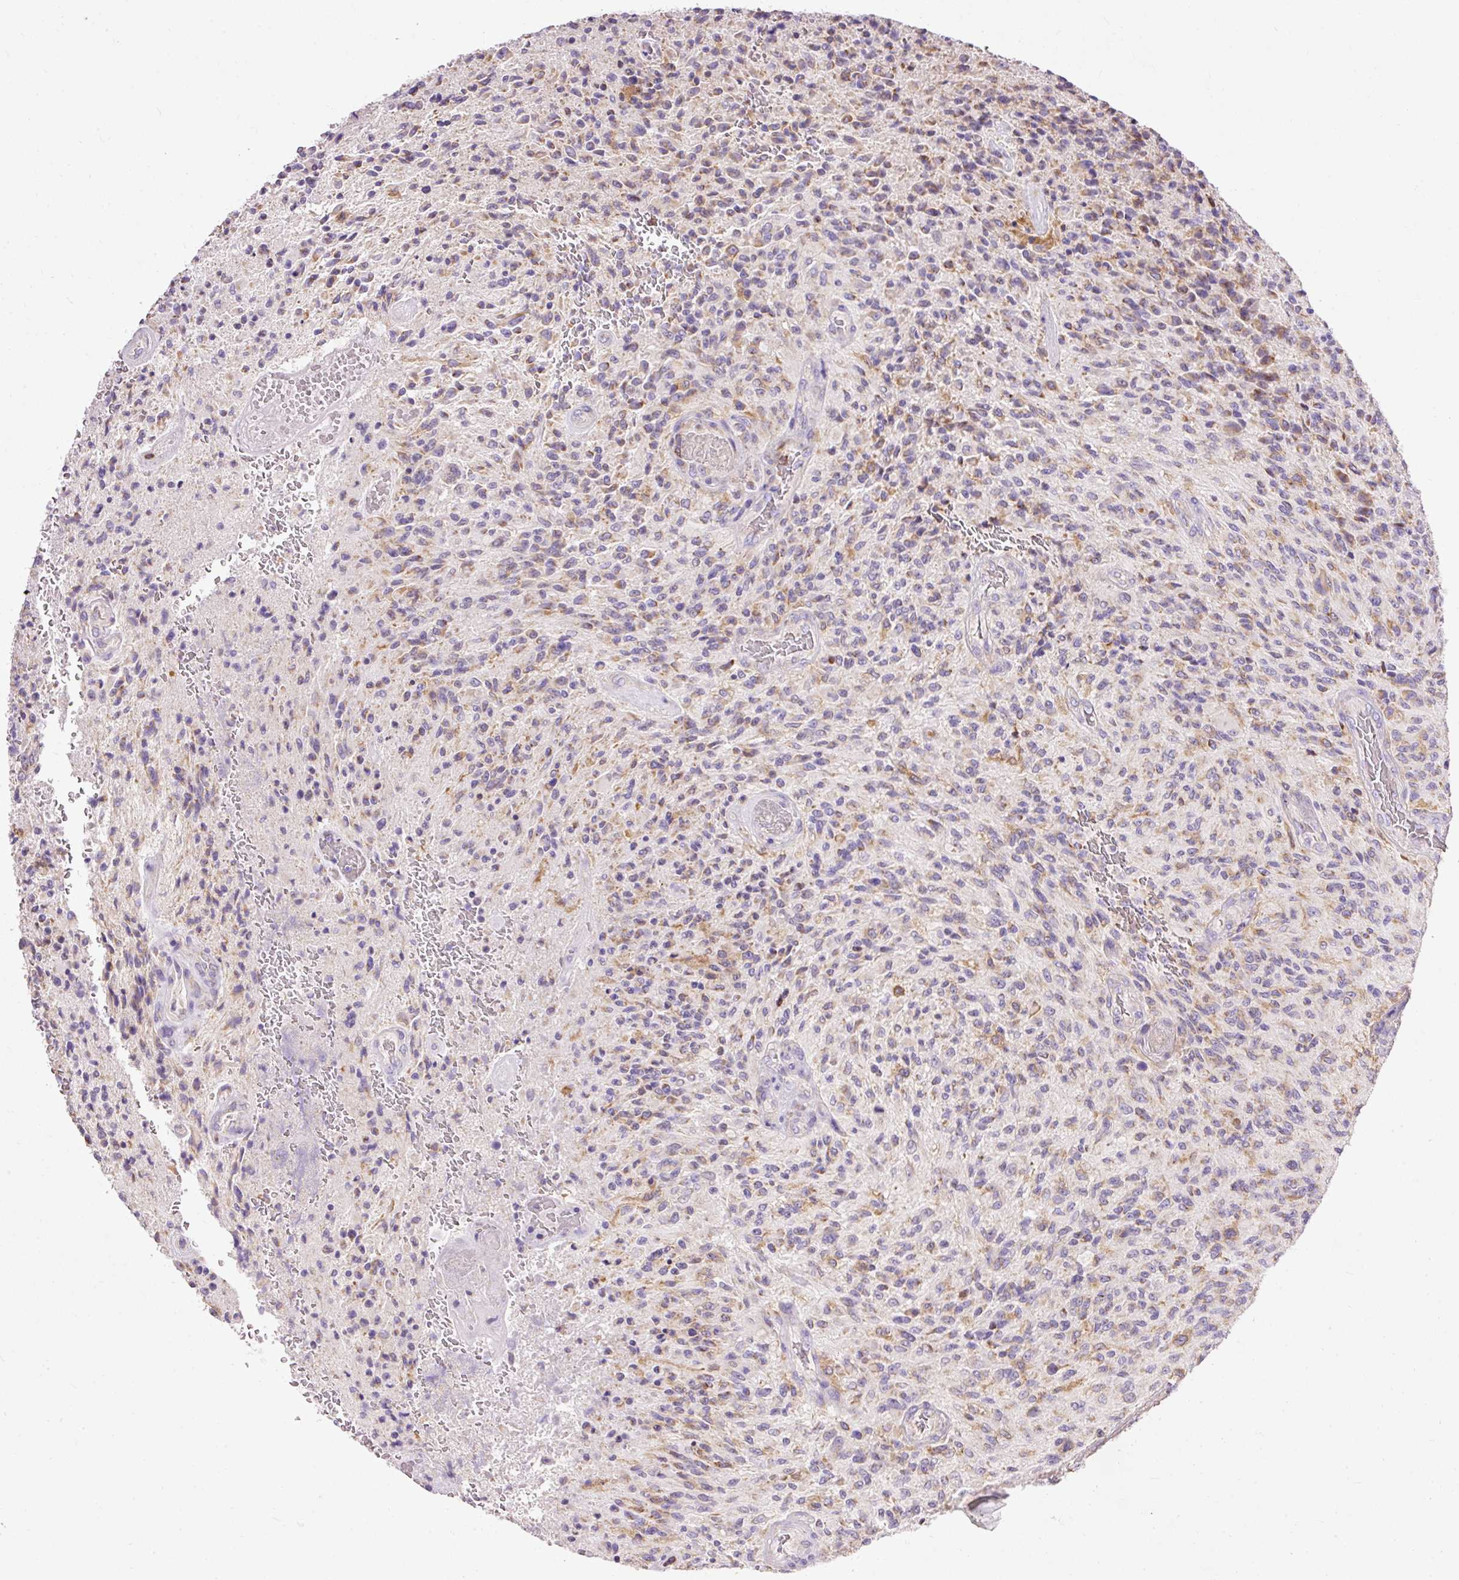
{"staining": {"intensity": "weak", "quantity": "25%-75%", "location": "cytoplasmic/membranous"}, "tissue": "glioma", "cell_type": "Tumor cells", "image_type": "cancer", "snomed": [{"axis": "morphology", "description": "Normal tissue, NOS"}, {"axis": "morphology", "description": "Glioma, malignant, High grade"}, {"axis": "topography", "description": "Cerebral cortex"}], "caption": "Immunohistochemical staining of glioma shows weak cytoplasmic/membranous protein positivity in about 25%-75% of tumor cells.", "gene": "IMMT", "patient": {"sex": "male", "age": 56}}